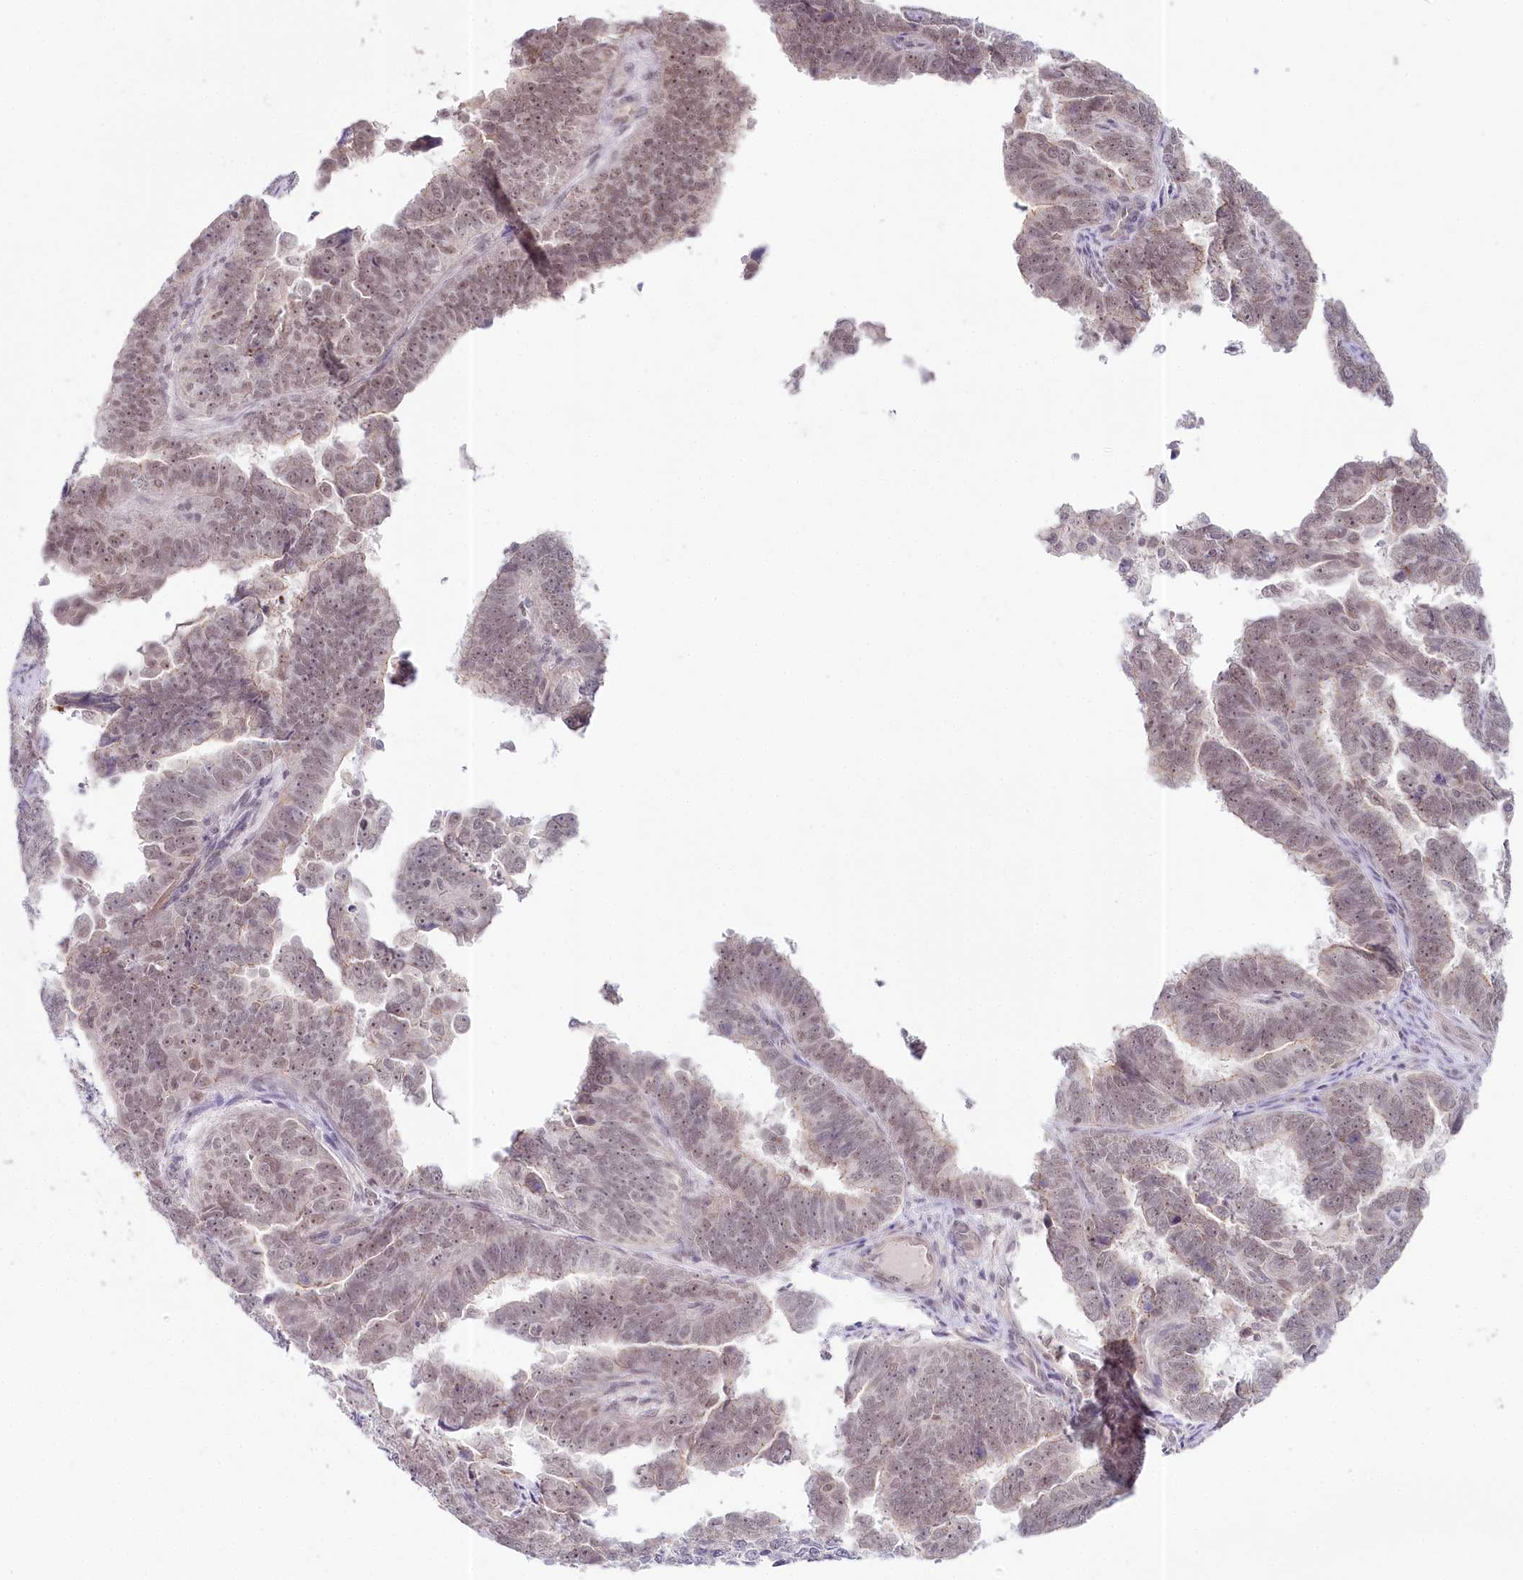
{"staining": {"intensity": "weak", "quantity": "25%-75%", "location": "nuclear"}, "tissue": "endometrial cancer", "cell_type": "Tumor cells", "image_type": "cancer", "snomed": [{"axis": "morphology", "description": "Adenocarcinoma, NOS"}, {"axis": "topography", "description": "Endometrium"}], "caption": "About 25%-75% of tumor cells in human adenocarcinoma (endometrial) demonstrate weak nuclear protein positivity as visualized by brown immunohistochemical staining.", "gene": "AMTN", "patient": {"sex": "female", "age": 75}}